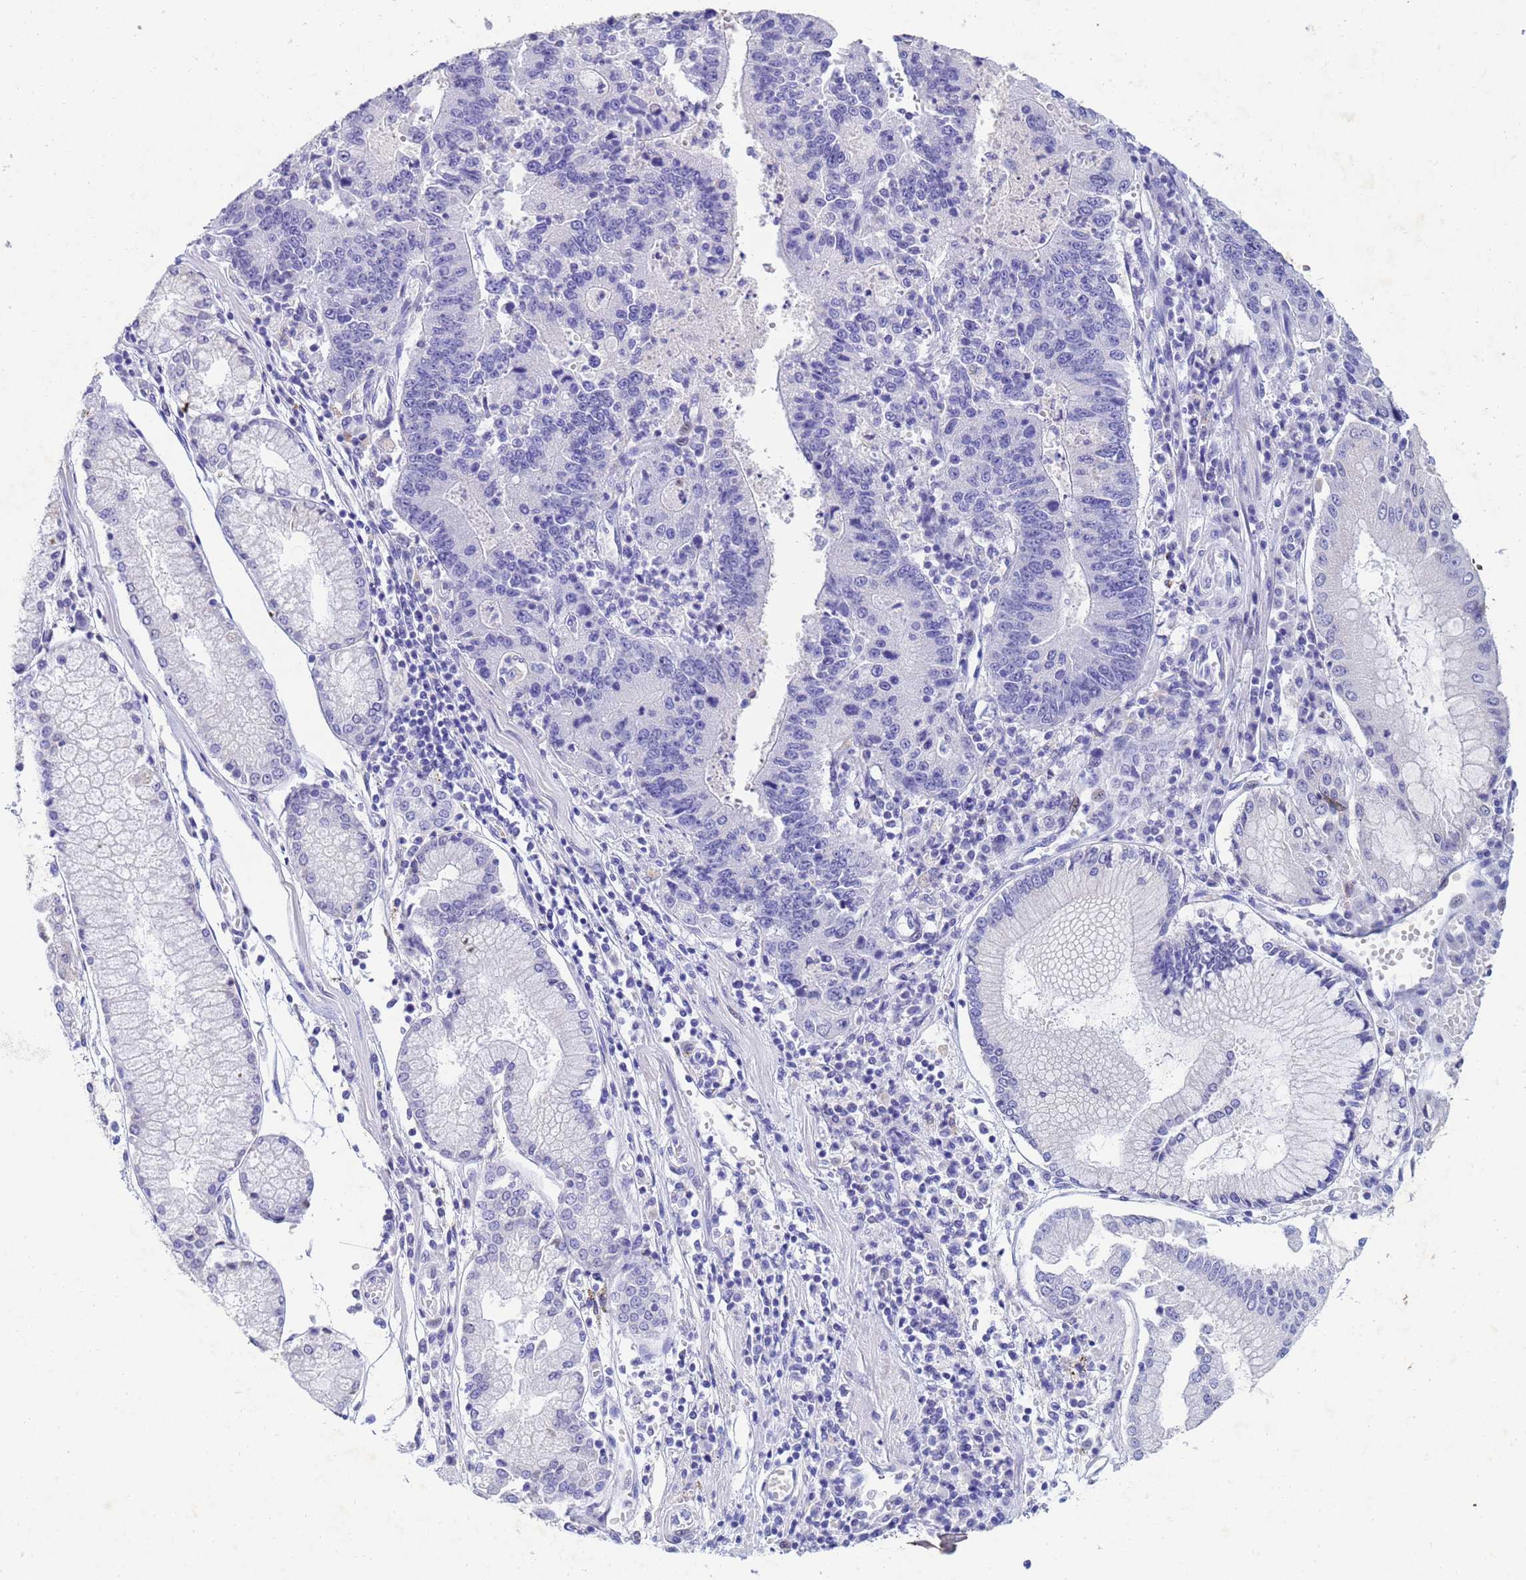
{"staining": {"intensity": "negative", "quantity": "none", "location": "none"}, "tissue": "stomach cancer", "cell_type": "Tumor cells", "image_type": "cancer", "snomed": [{"axis": "morphology", "description": "Adenocarcinoma, NOS"}, {"axis": "topography", "description": "Stomach"}], "caption": "Tumor cells show no significant protein expression in stomach cancer (adenocarcinoma). Brightfield microscopy of immunohistochemistry stained with DAB (brown) and hematoxylin (blue), captured at high magnification.", "gene": "CSTB", "patient": {"sex": "male", "age": 59}}